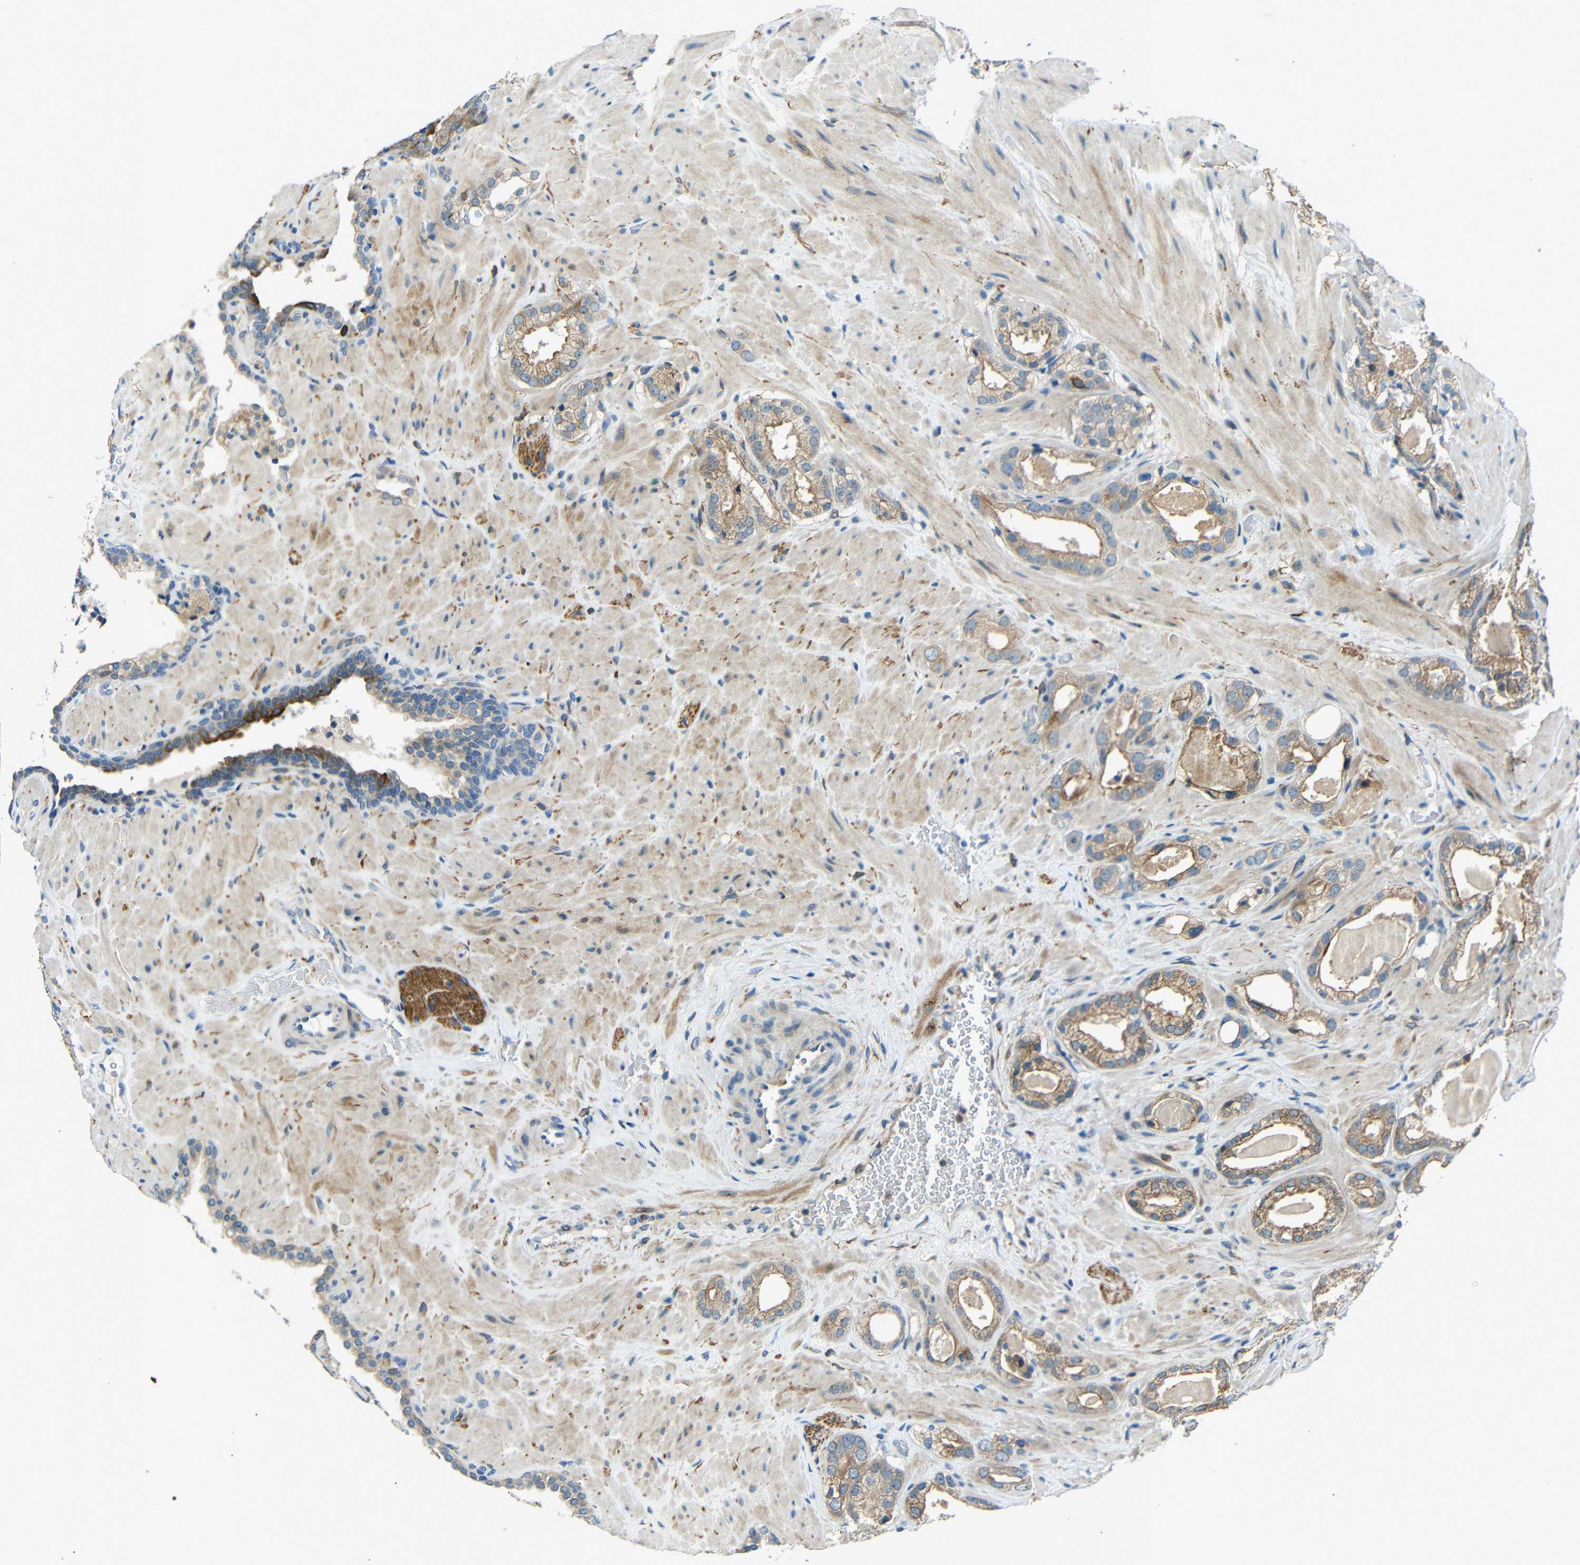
{"staining": {"intensity": "weak", "quantity": ">75%", "location": "cytoplasmic/membranous"}, "tissue": "prostate cancer", "cell_type": "Tumor cells", "image_type": "cancer", "snomed": [{"axis": "morphology", "description": "Adenocarcinoma, High grade"}, {"axis": "topography", "description": "Prostate"}], "caption": "High-magnification brightfield microscopy of prostate adenocarcinoma (high-grade) stained with DAB (brown) and counterstained with hematoxylin (blue). tumor cells exhibit weak cytoplasmic/membranous staining is identified in about>75% of cells.", "gene": "DCLK1", "patient": {"sex": "male", "age": 64}}